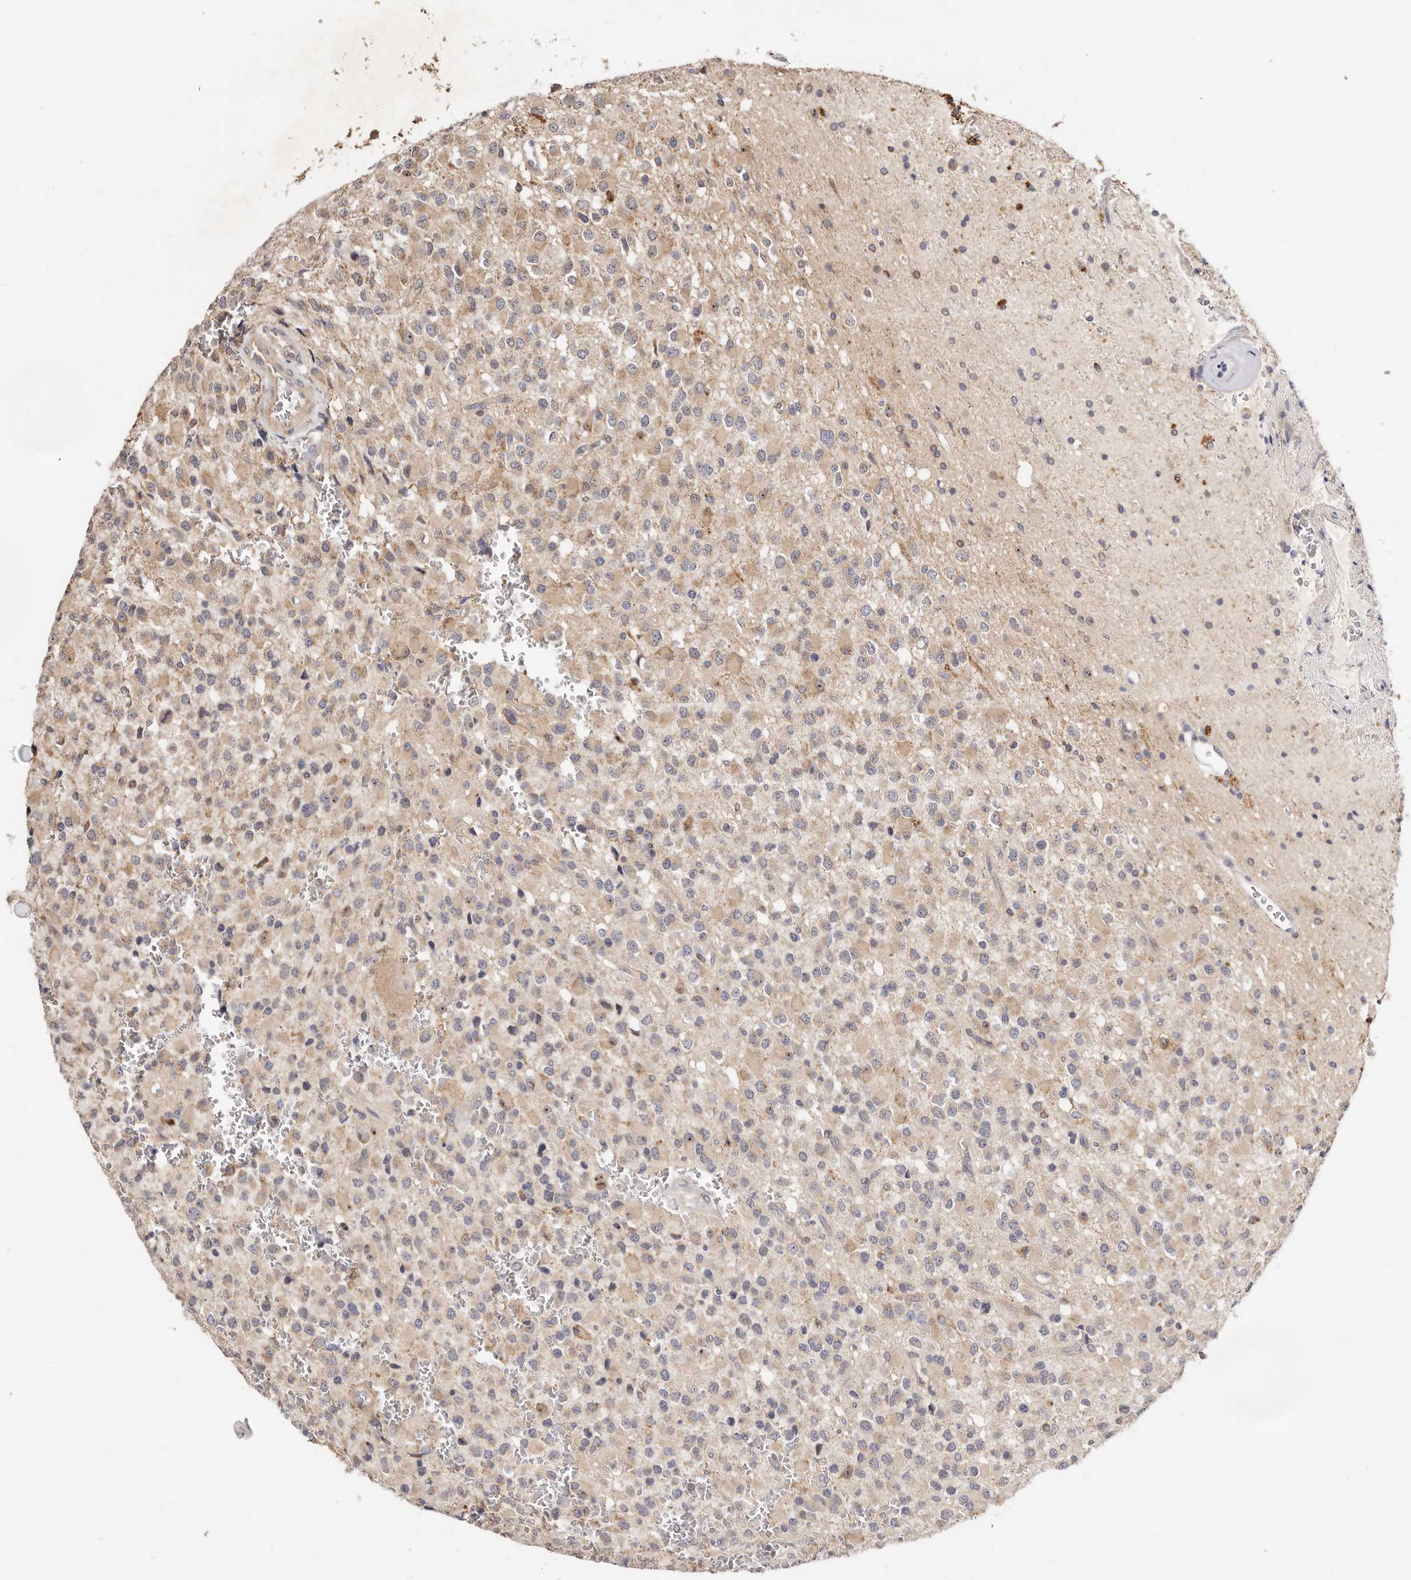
{"staining": {"intensity": "weak", "quantity": "25%-75%", "location": "cytoplasmic/membranous"}, "tissue": "glioma", "cell_type": "Tumor cells", "image_type": "cancer", "snomed": [{"axis": "morphology", "description": "Glioma, malignant, High grade"}, {"axis": "topography", "description": "Brain"}], "caption": "Malignant glioma (high-grade) tissue exhibits weak cytoplasmic/membranous positivity in about 25%-75% of tumor cells, visualized by immunohistochemistry.", "gene": "USP33", "patient": {"sex": "male", "age": 34}}